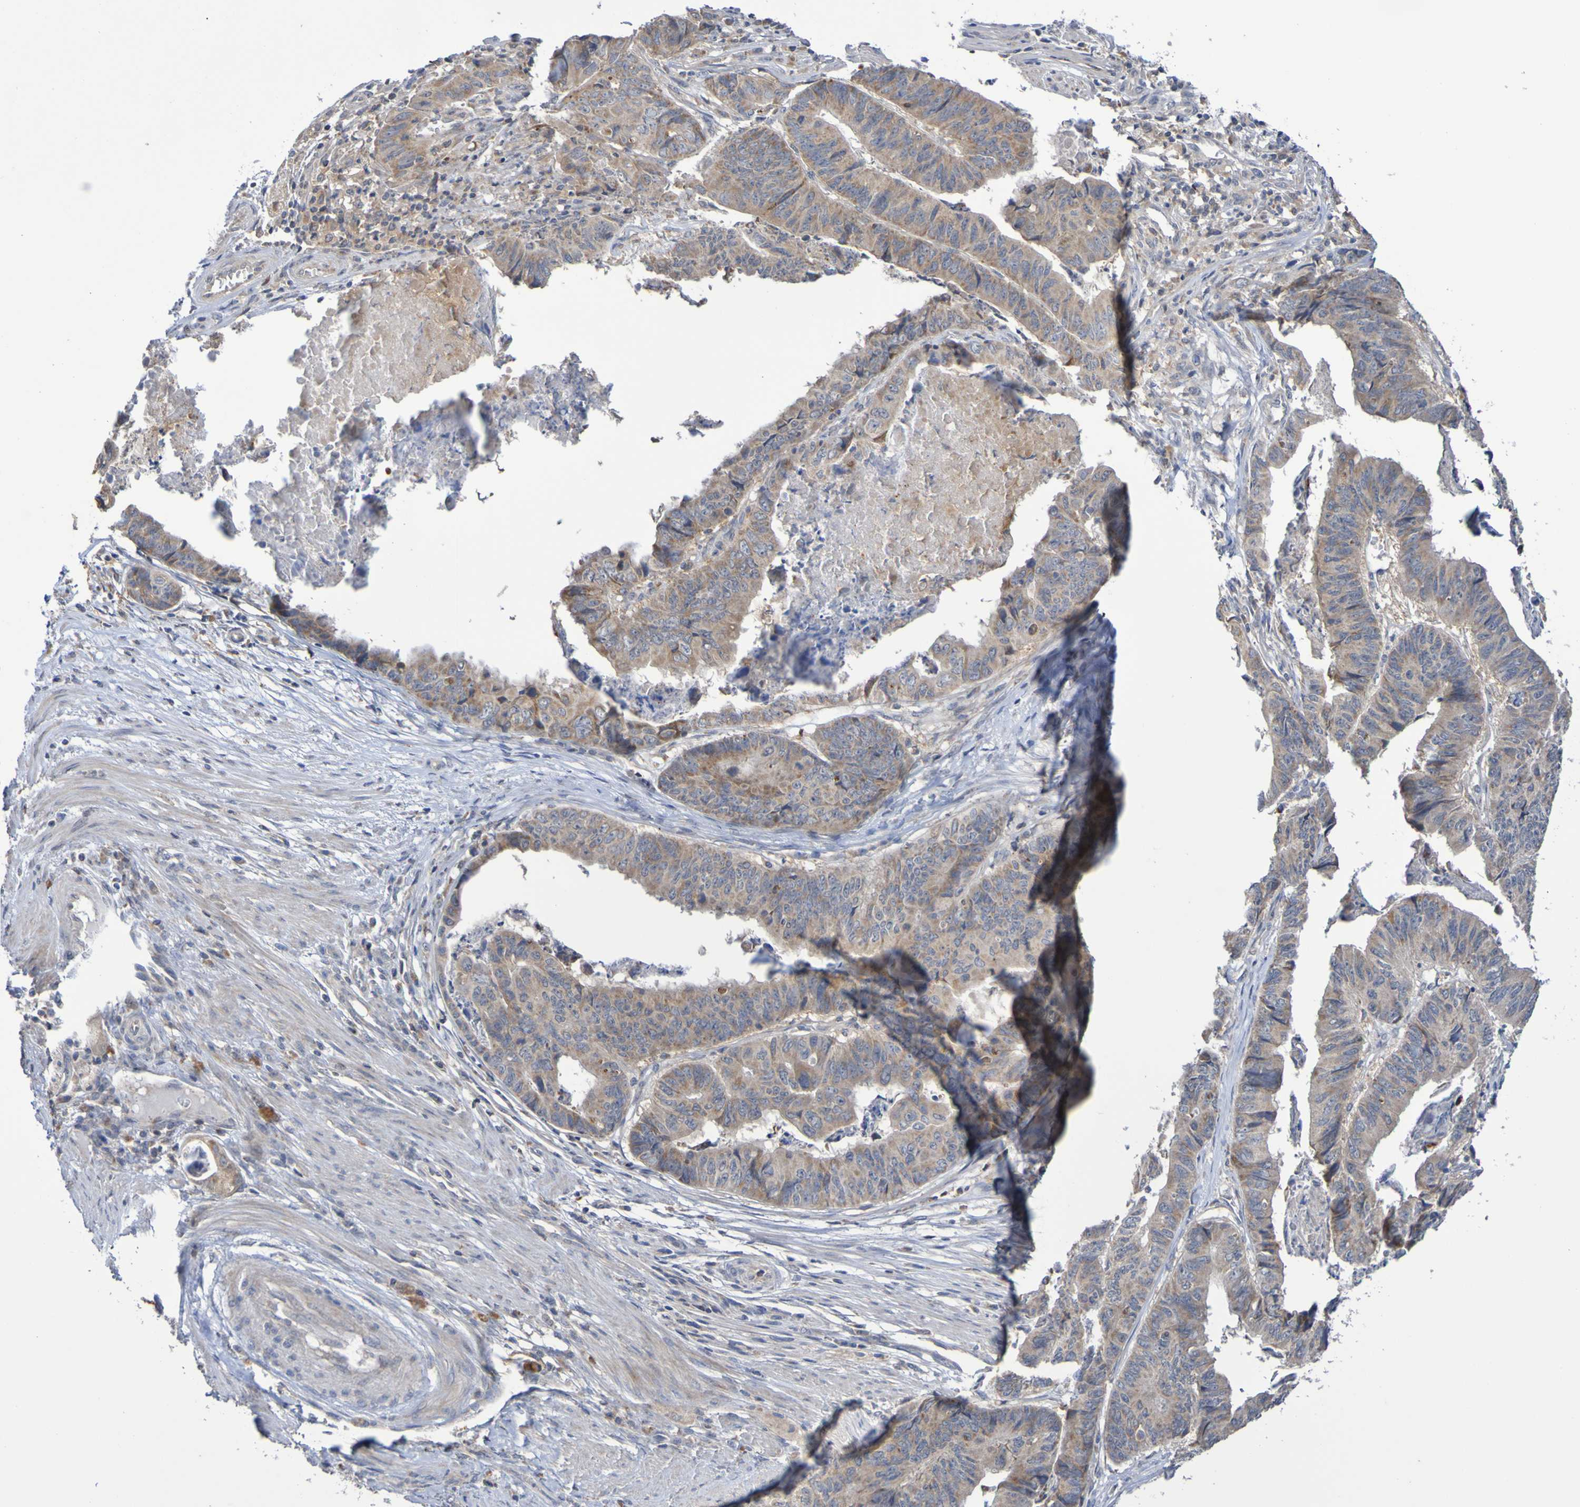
{"staining": {"intensity": "moderate", "quantity": "25%-75%", "location": "cytoplasmic/membranous"}, "tissue": "stomach cancer", "cell_type": "Tumor cells", "image_type": "cancer", "snomed": [{"axis": "morphology", "description": "Adenocarcinoma, NOS"}, {"axis": "topography", "description": "Stomach, lower"}], "caption": "About 25%-75% of tumor cells in human stomach cancer show moderate cytoplasmic/membranous protein expression as visualized by brown immunohistochemical staining.", "gene": "C3orf18", "patient": {"sex": "male", "age": 77}}